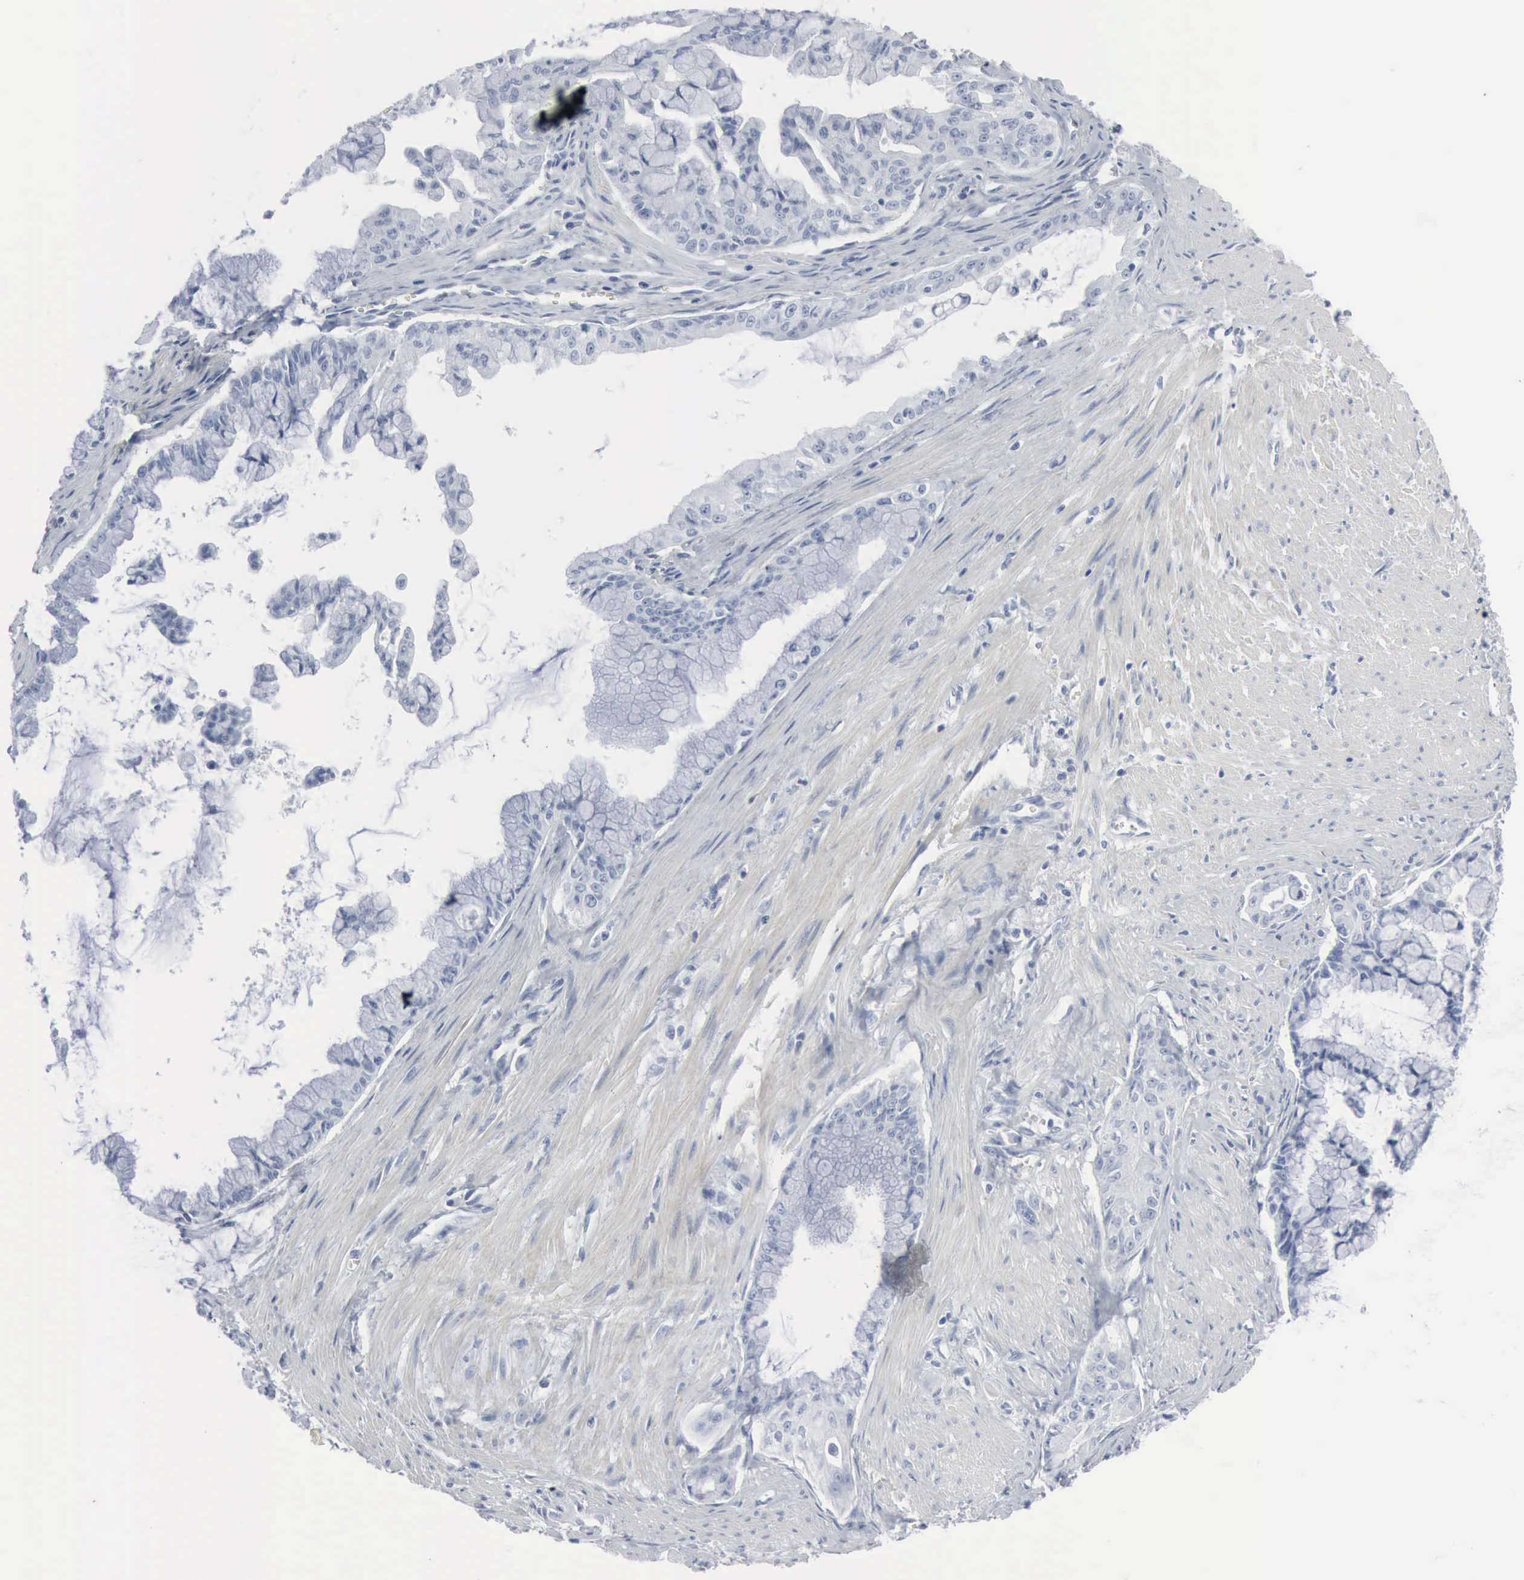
{"staining": {"intensity": "negative", "quantity": "none", "location": "none"}, "tissue": "pancreatic cancer", "cell_type": "Tumor cells", "image_type": "cancer", "snomed": [{"axis": "morphology", "description": "Adenocarcinoma, NOS"}, {"axis": "topography", "description": "Pancreas"}], "caption": "Pancreatic cancer (adenocarcinoma) stained for a protein using immunohistochemistry demonstrates no staining tumor cells.", "gene": "DMD", "patient": {"sex": "male", "age": 59}}